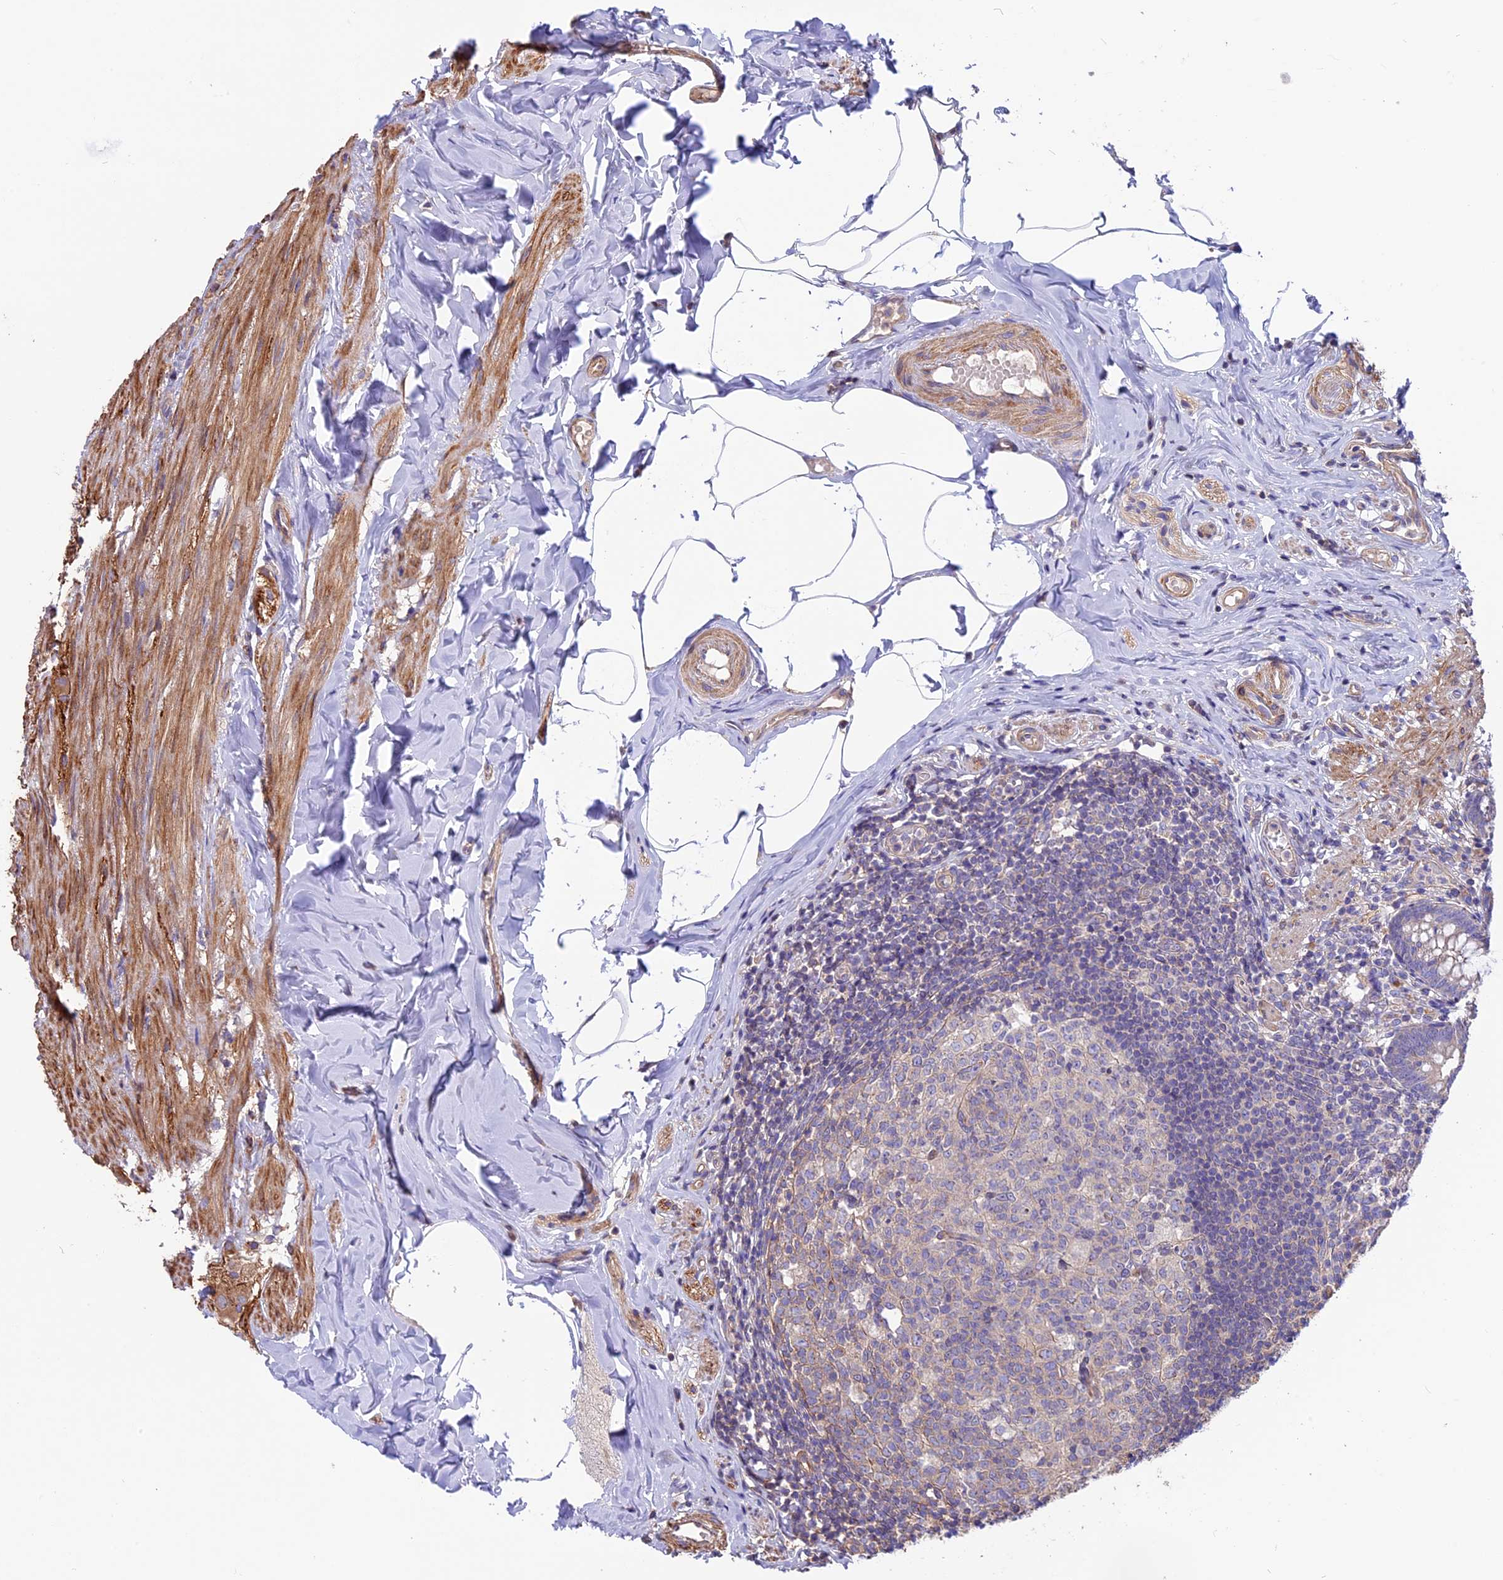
{"staining": {"intensity": "moderate", "quantity": "25%-75%", "location": "cytoplasmic/membranous"}, "tissue": "appendix", "cell_type": "Glandular cells", "image_type": "normal", "snomed": [{"axis": "morphology", "description": "Normal tissue, NOS"}, {"axis": "topography", "description": "Appendix"}], "caption": "Immunohistochemistry (IHC) histopathology image of normal appendix: appendix stained using IHC demonstrates medium levels of moderate protein expression localized specifically in the cytoplasmic/membranous of glandular cells, appearing as a cytoplasmic/membranous brown color.", "gene": "ANO3", "patient": {"sex": "male", "age": 55}}